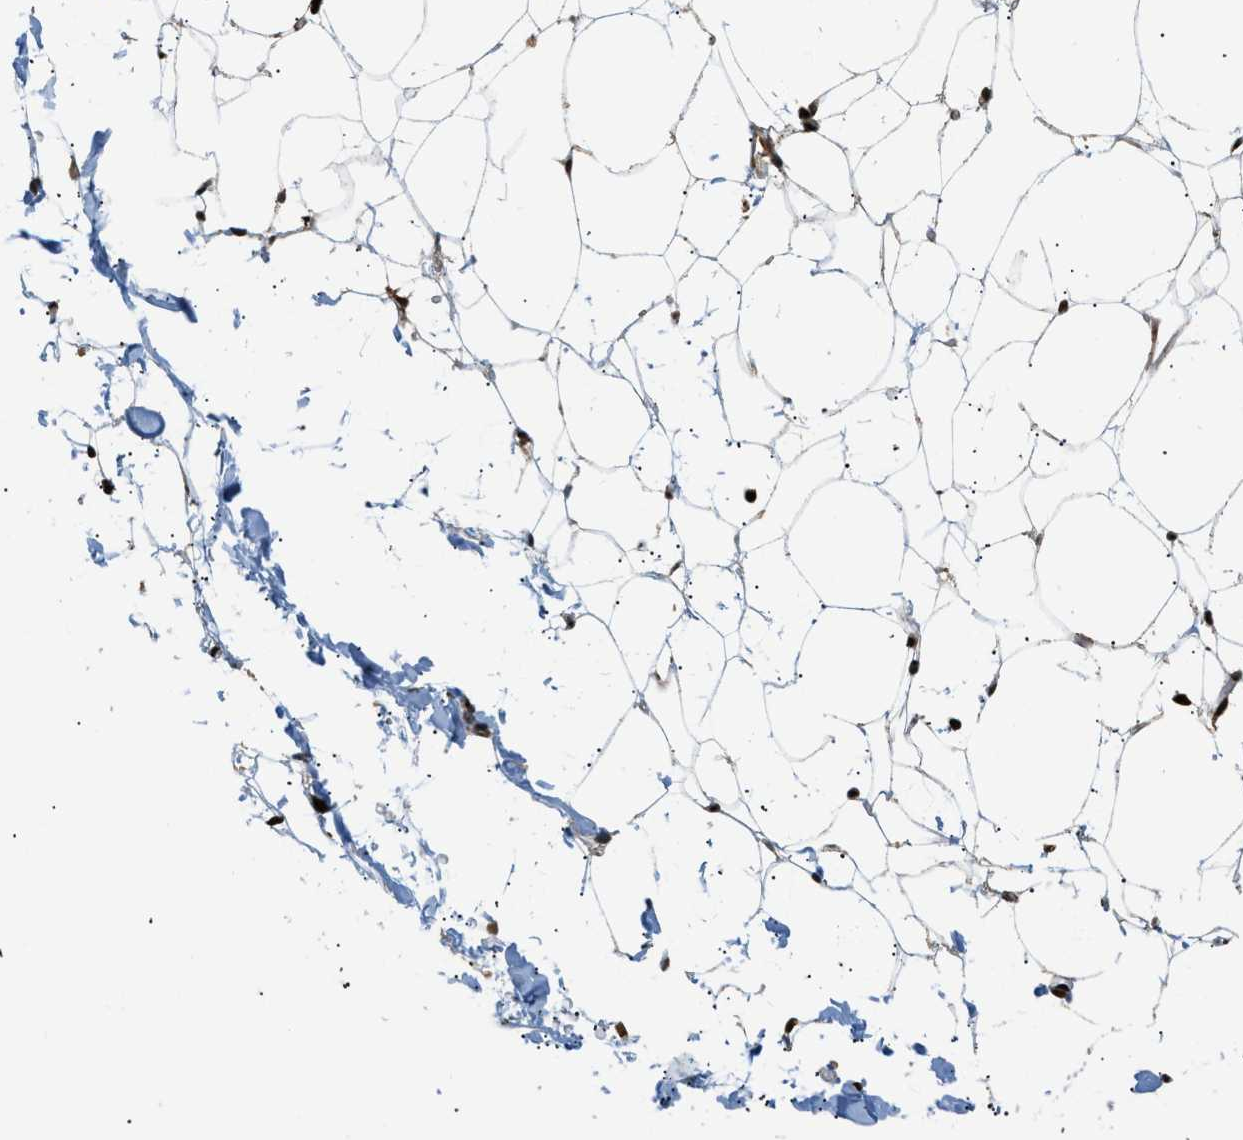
{"staining": {"intensity": "strong", "quantity": ">75%", "location": "cytoplasmic/membranous,nuclear"}, "tissue": "adipose tissue", "cell_type": "Adipocytes", "image_type": "normal", "snomed": [{"axis": "morphology", "description": "Normal tissue, NOS"}, {"axis": "topography", "description": "Breast"}, {"axis": "topography", "description": "Soft tissue"}], "caption": "A high-resolution image shows immunohistochemistry staining of unremarkable adipose tissue, which exhibits strong cytoplasmic/membranous,nuclear expression in approximately >75% of adipocytes.", "gene": "RBM5", "patient": {"sex": "female", "age": 75}}